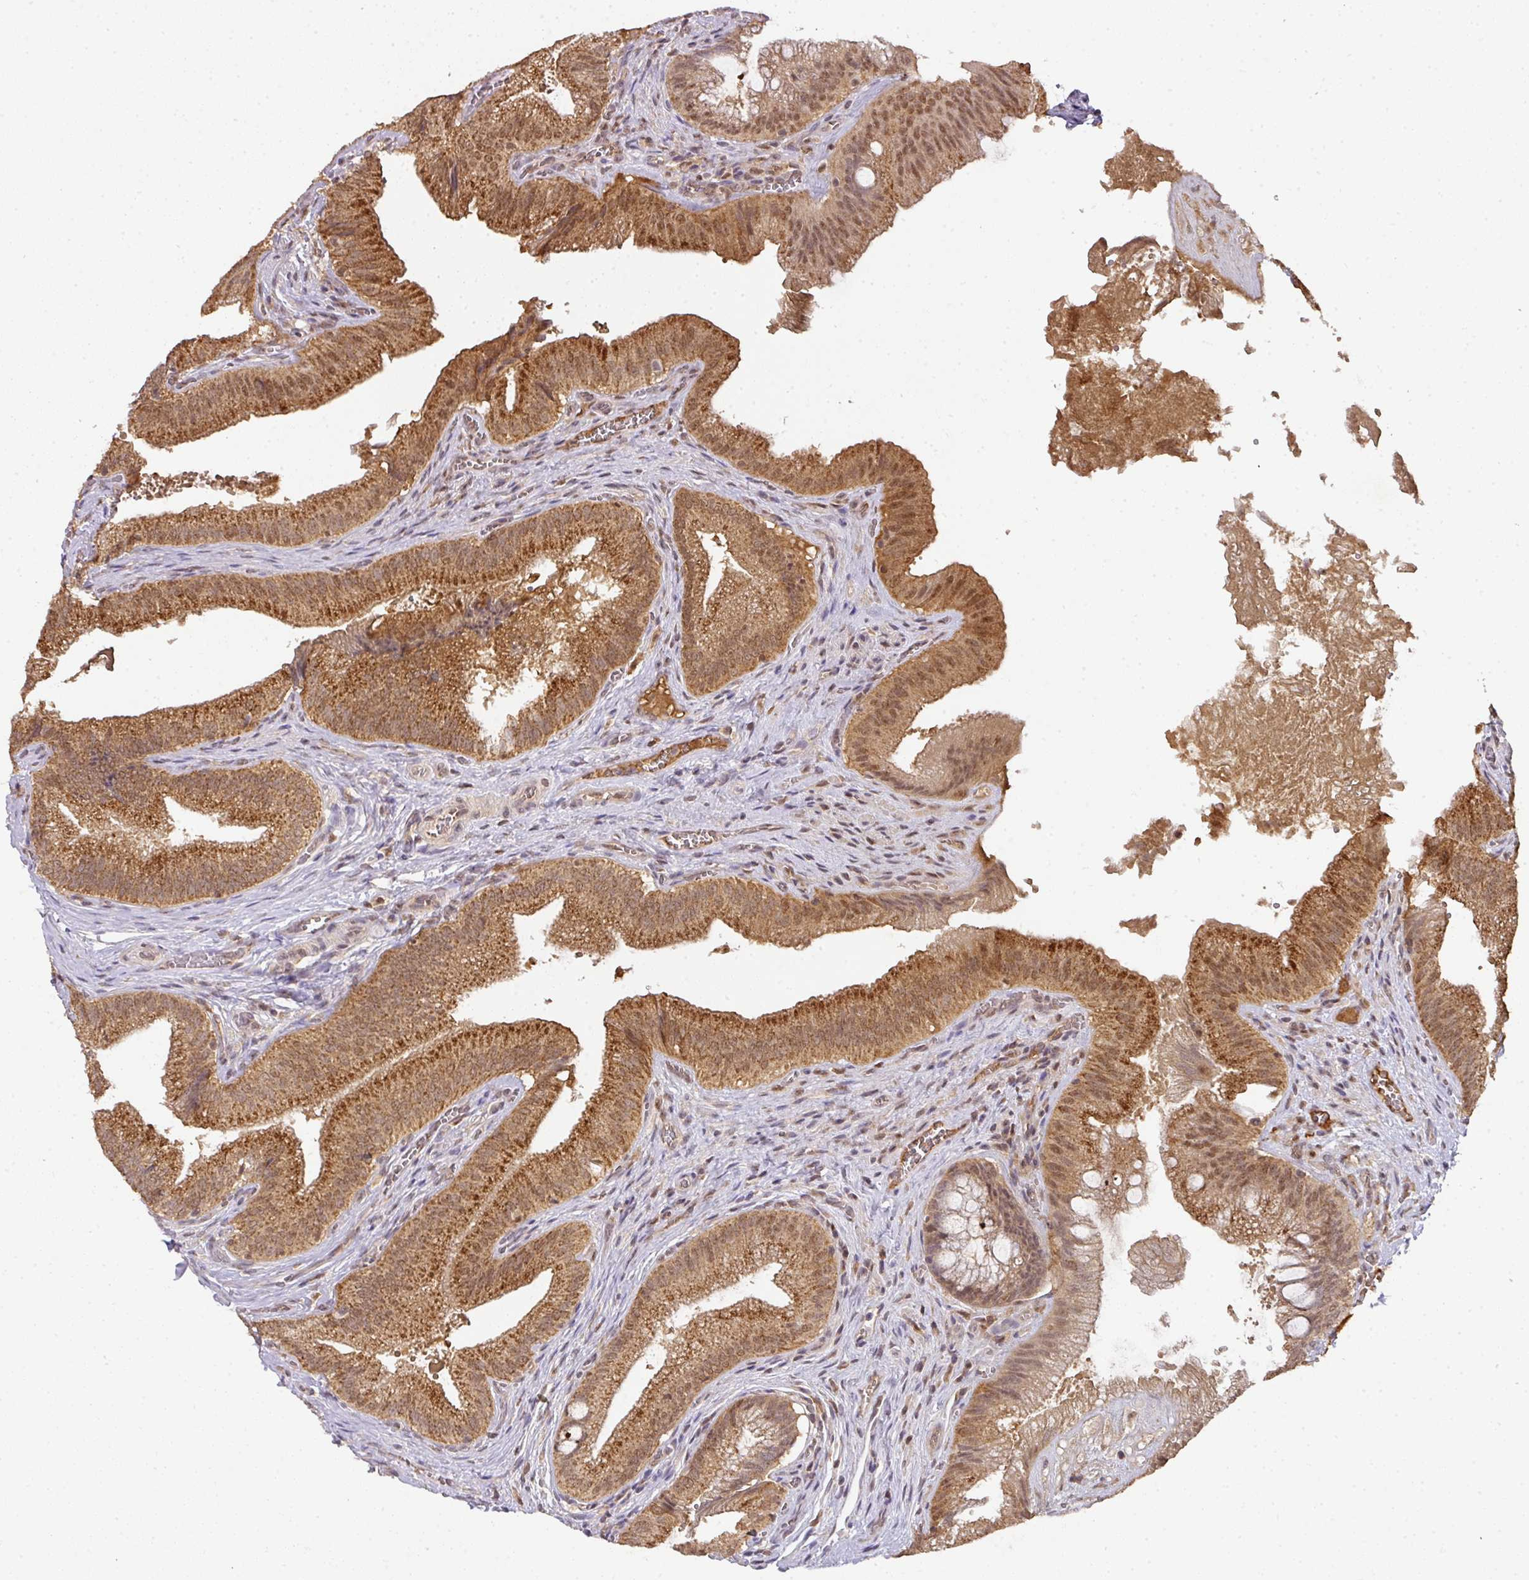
{"staining": {"intensity": "strong", "quantity": ">75%", "location": "cytoplasmic/membranous,nuclear"}, "tissue": "gallbladder", "cell_type": "Glandular cells", "image_type": "normal", "snomed": [{"axis": "morphology", "description": "Normal tissue, NOS"}, {"axis": "topography", "description": "Gallbladder"}], "caption": "Brown immunohistochemical staining in normal gallbladder exhibits strong cytoplasmic/membranous,nuclear staining in about >75% of glandular cells.", "gene": "RANBP9", "patient": {"sex": "male", "age": 17}}